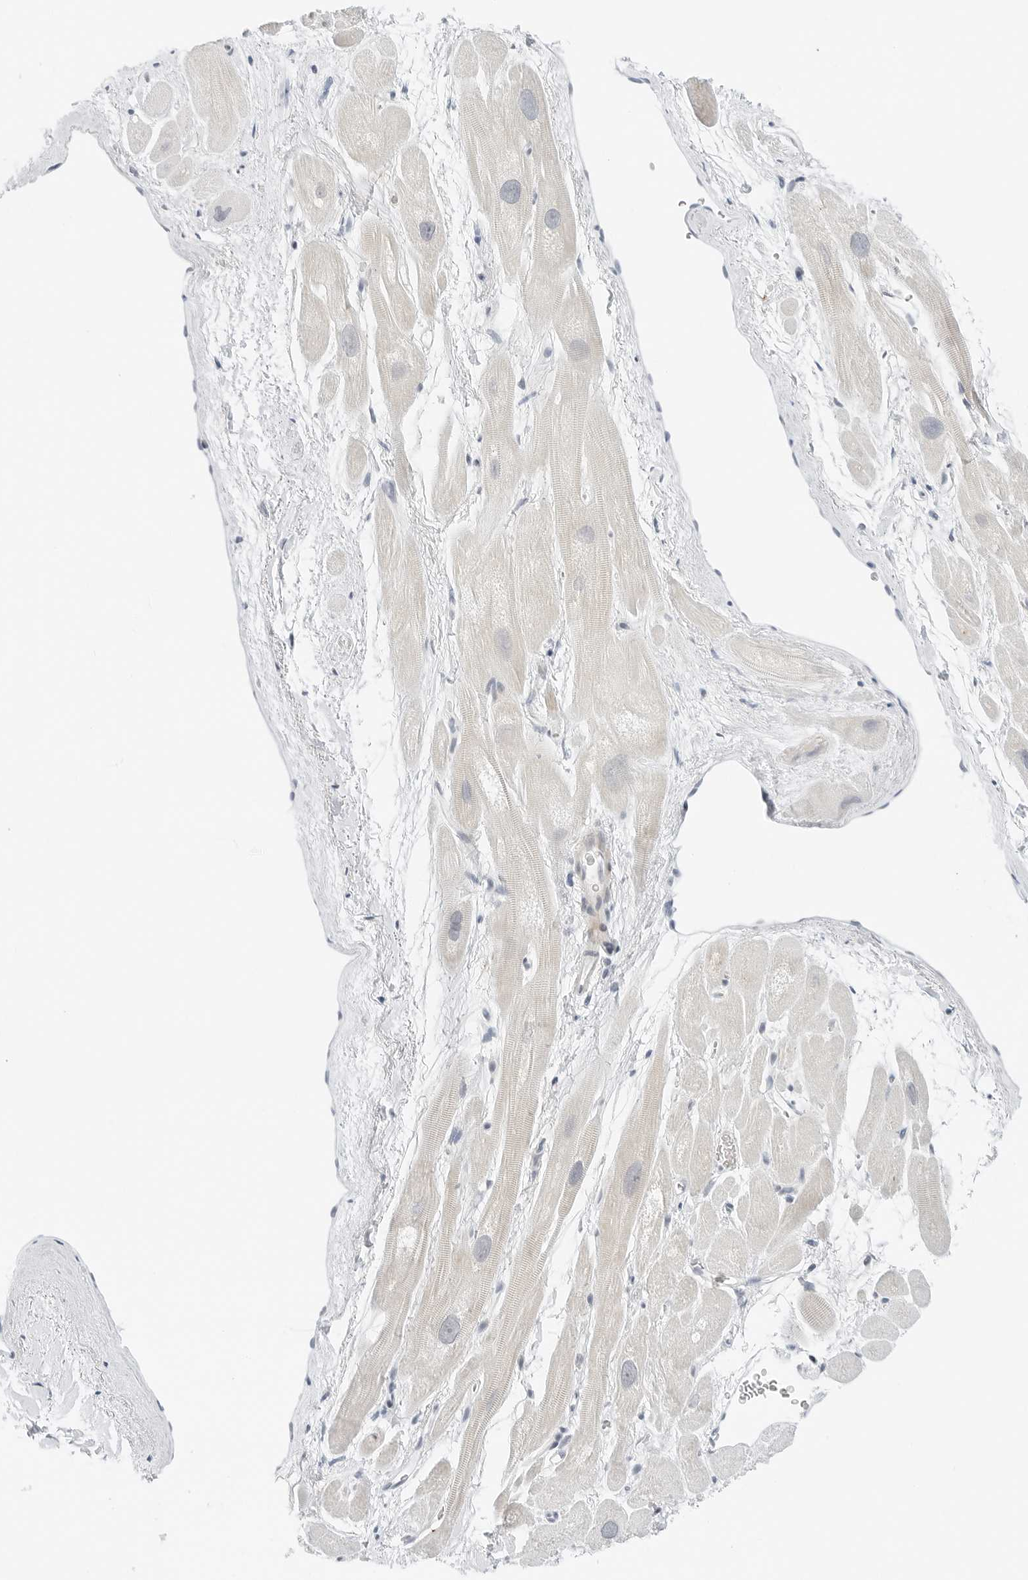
{"staining": {"intensity": "weak", "quantity": "<25%", "location": "cytoplasmic/membranous"}, "tissue": "heart muscle", "cell_type": "Cardiomyocytes", "image_type": "normal", "snomed": [{"axis": "morphology", "description": "Normal tissue, NOS"}, {"axis": "topography", "description": "Heart"}], "caption": "The image shows no staining of cardiomyocytes in normal heart muscle. (IHC, brightfield microscopy, high magnification).", "gene": "CCSAP", "patient": {"sex": "male", "age": 49}}